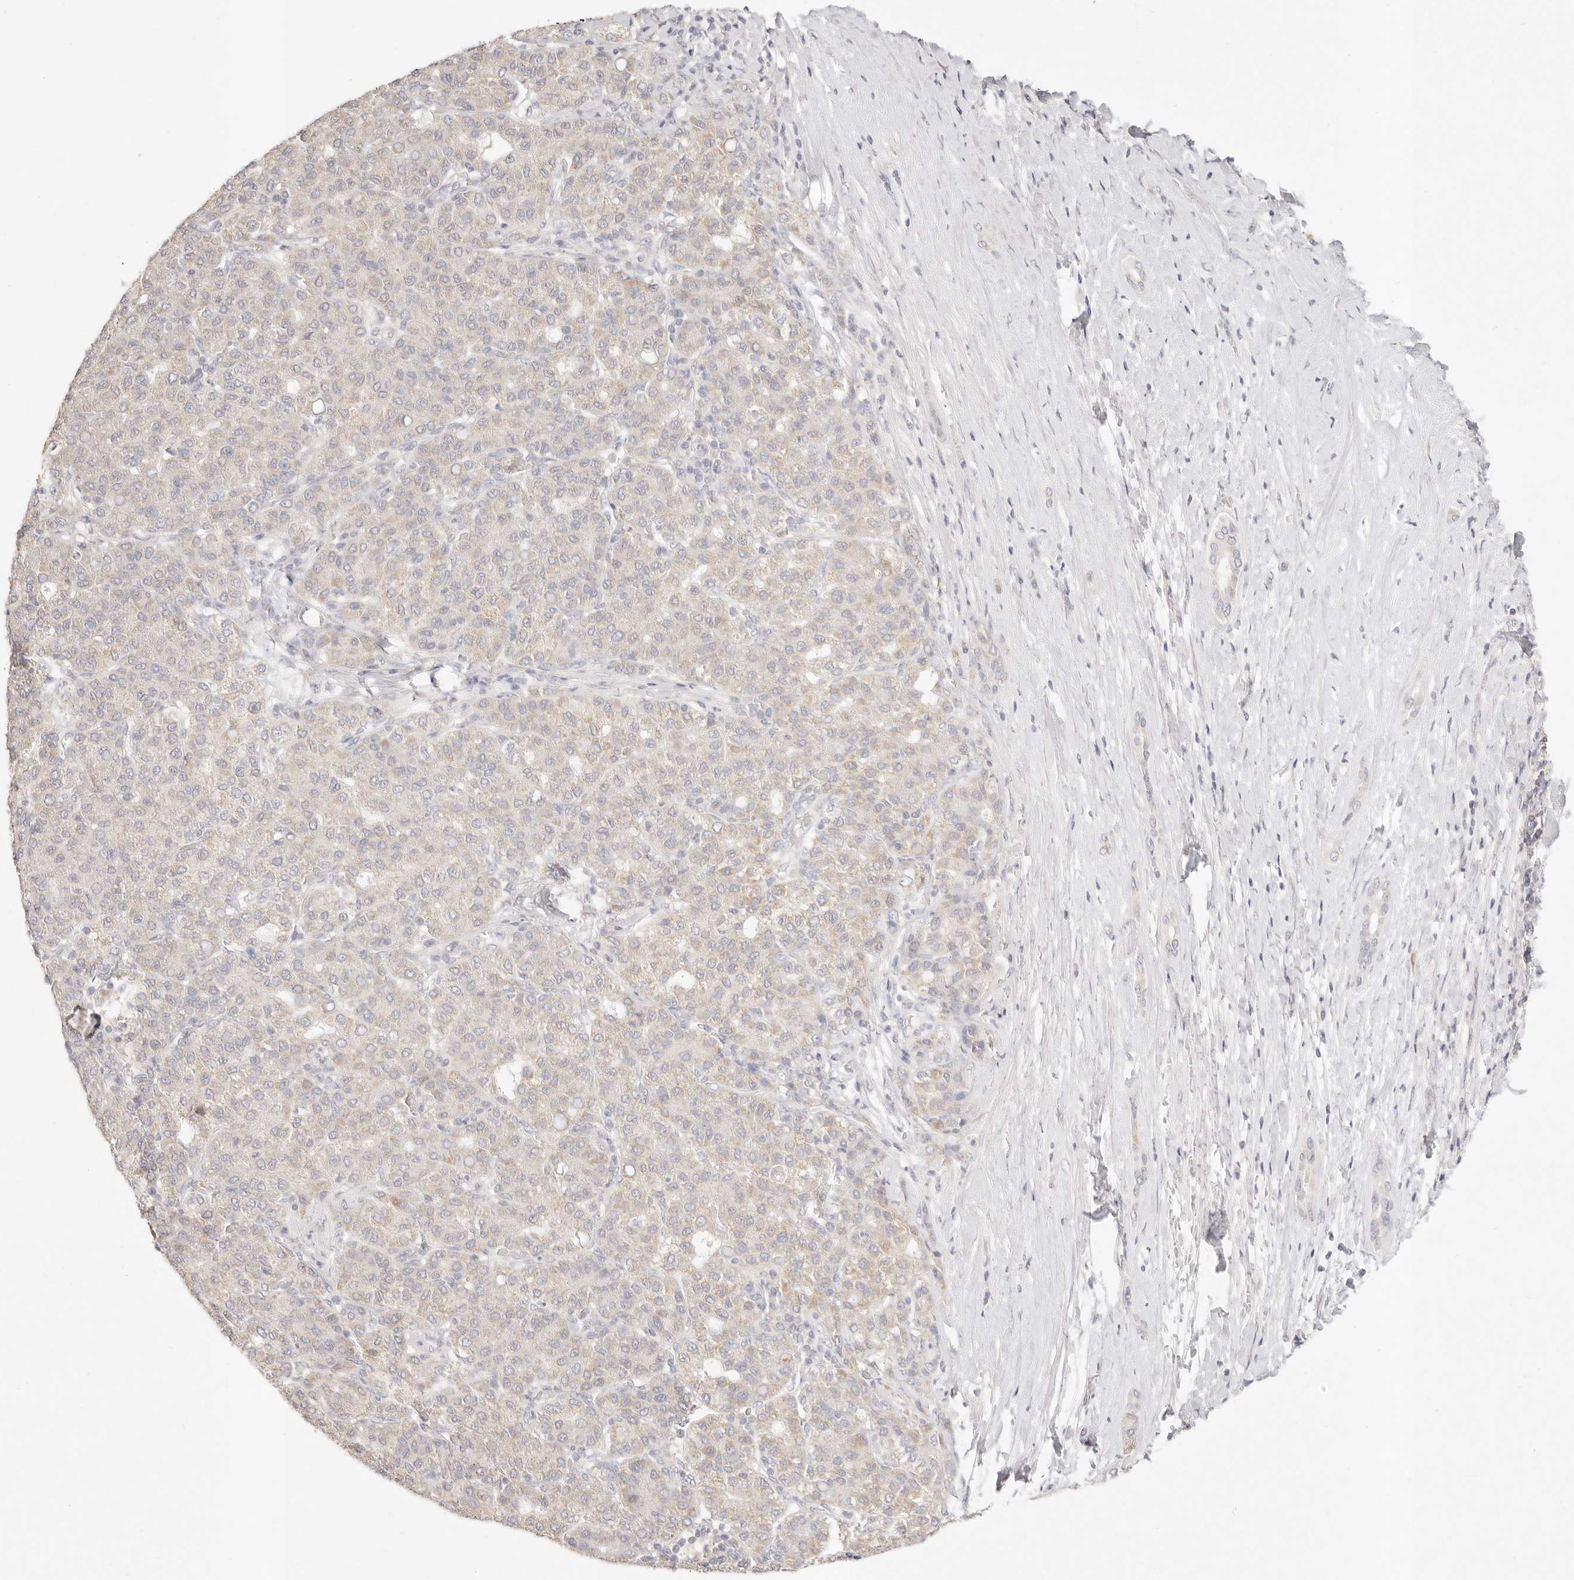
{"staining": {"intensity": "negative", "quantity": "none", "location": "none"}, "tissue": "liver cancer", "cell_type": "Tumor cells", "image_type": "cancer", "snomed": [{"axis": "morphology", "description": "Carcinoma, Hepatocellular, NOS"}, {"axis": "topography", "description": "Liver"}], "caption": "Liver hepatocellular carcinoma was stained to show a protein in brown. There is no significant positivity in tumor cells. Nuclei are stained in blue.", "gene": "GPR156", "patient": {"sex": "male", "age": 65}}